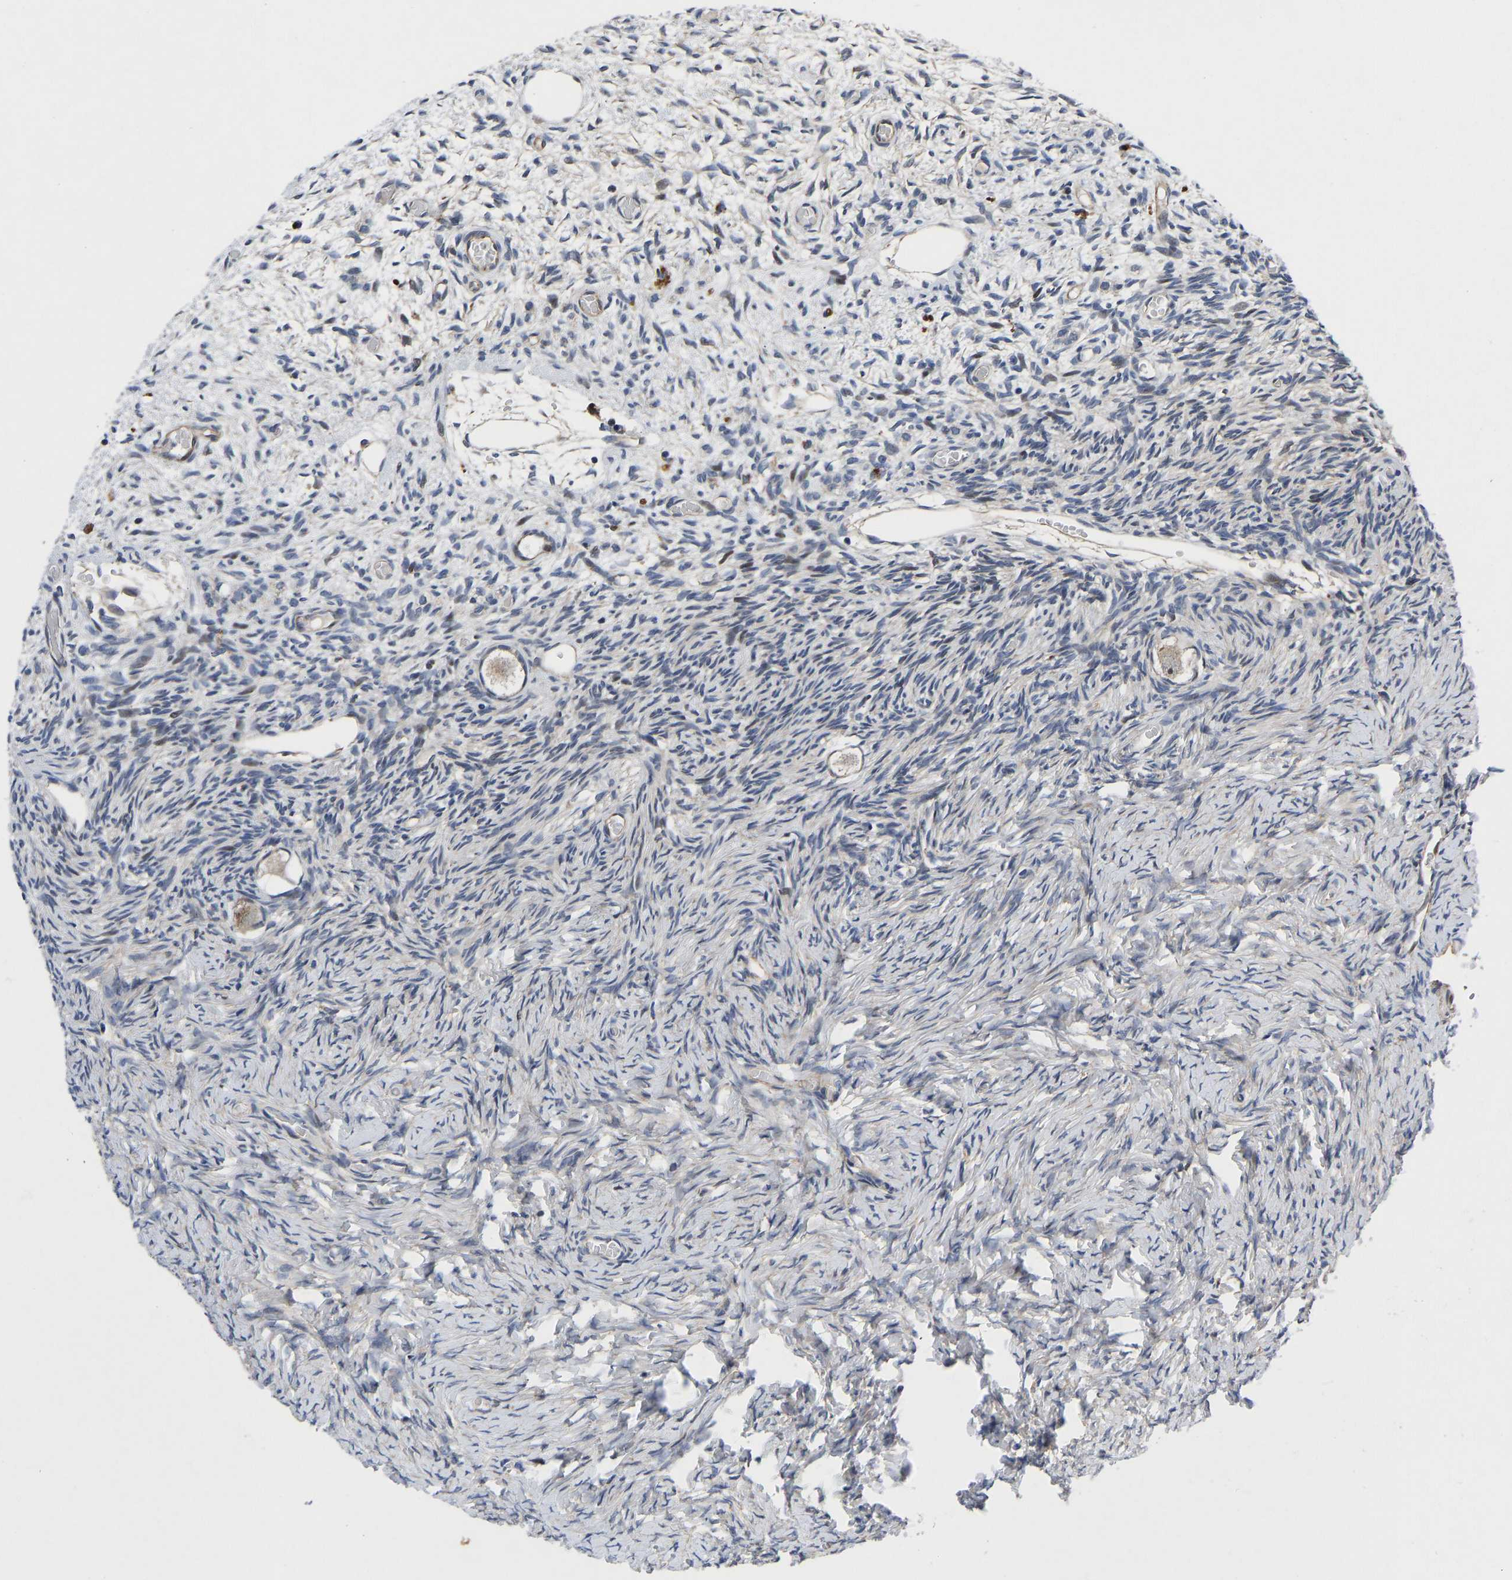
{"staining": {"intensity": "negative", "quantity": "none", "location": "none"}, "tissue": "ovary", "cell_type": "Follicle cells", "image_type": "normal", "snomed": [{"axis": "morphology", "description": "Normal tissue, NOS"}, {"axis": "topography", "description": "Ovary"}], "caption": "DAB immunohistochemical staining of benign ovary reveals no significant expression in follicle cells.", "gene": "TMEM38B", "patient": {"sex": "female", "age": 27}}